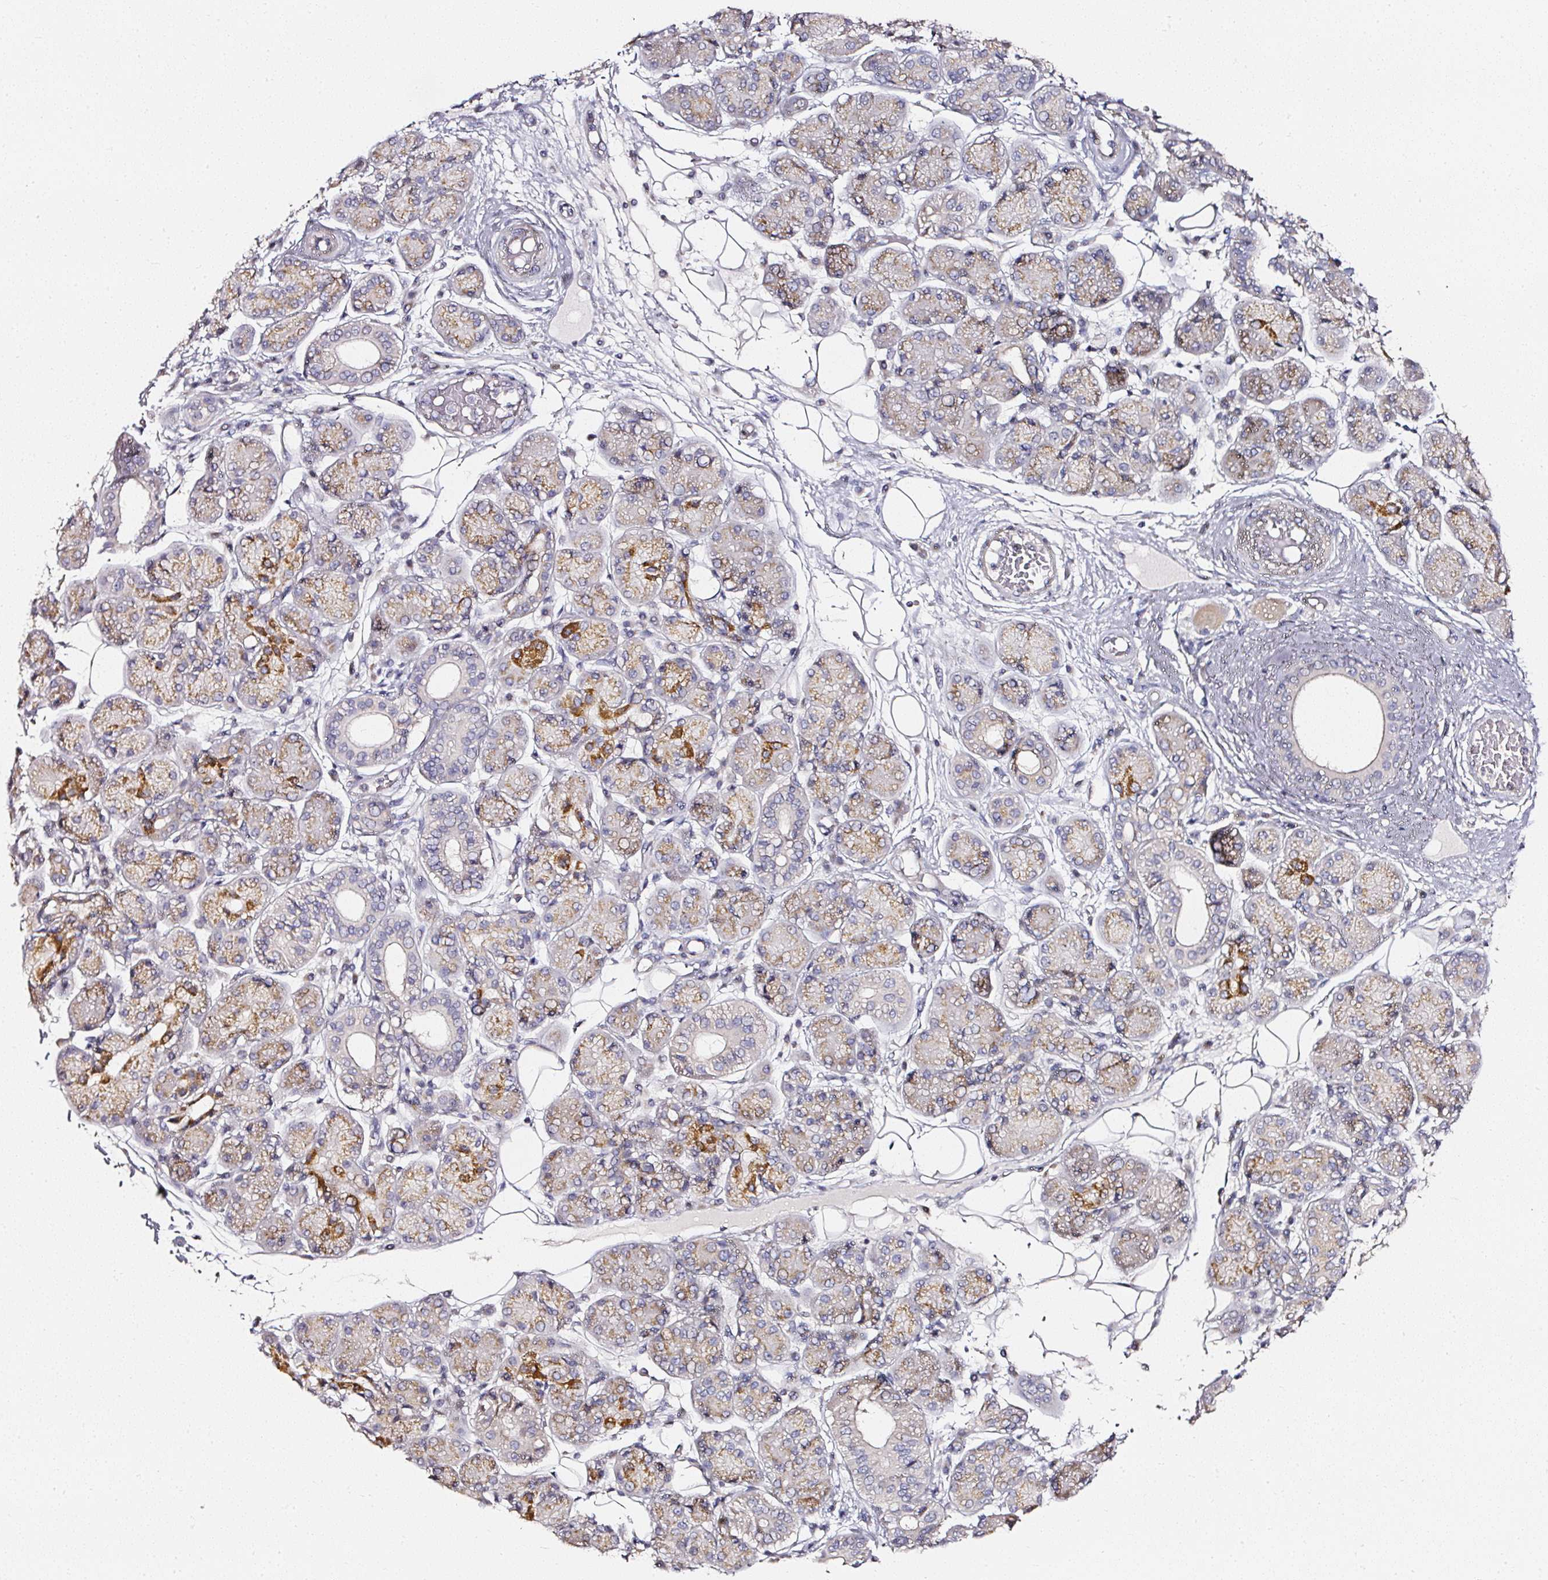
{"staining": {"intensity": "moderate", "quantity": "25%-75%", "location": "cytoplasmic/membranous"}, "tissue": "salivary gland", "cell_type": "Glandular cells", "image_type": "normal", "snomed": [{"axis": "morphology", "description": "Squamous cell carcinoma, NOS"}, {"axis": "topography", "description": "Skin"}, {"axis": "topography", "description": "Head-Neck"}], "caption": "High-power microscopy captured an IHC micrograph of unremarkable salivary gland, revealing moderate cytoplasmic/membranous staining in about 25%-75% of glandular cells. The staining was performed using DAB to visualize the protein expression in brown, while the nuclei were stained in blue with hematoxylin (Magnification: 20x).", "gene": "NTRK1", "patient": {"sex": "male", "age": 80}}